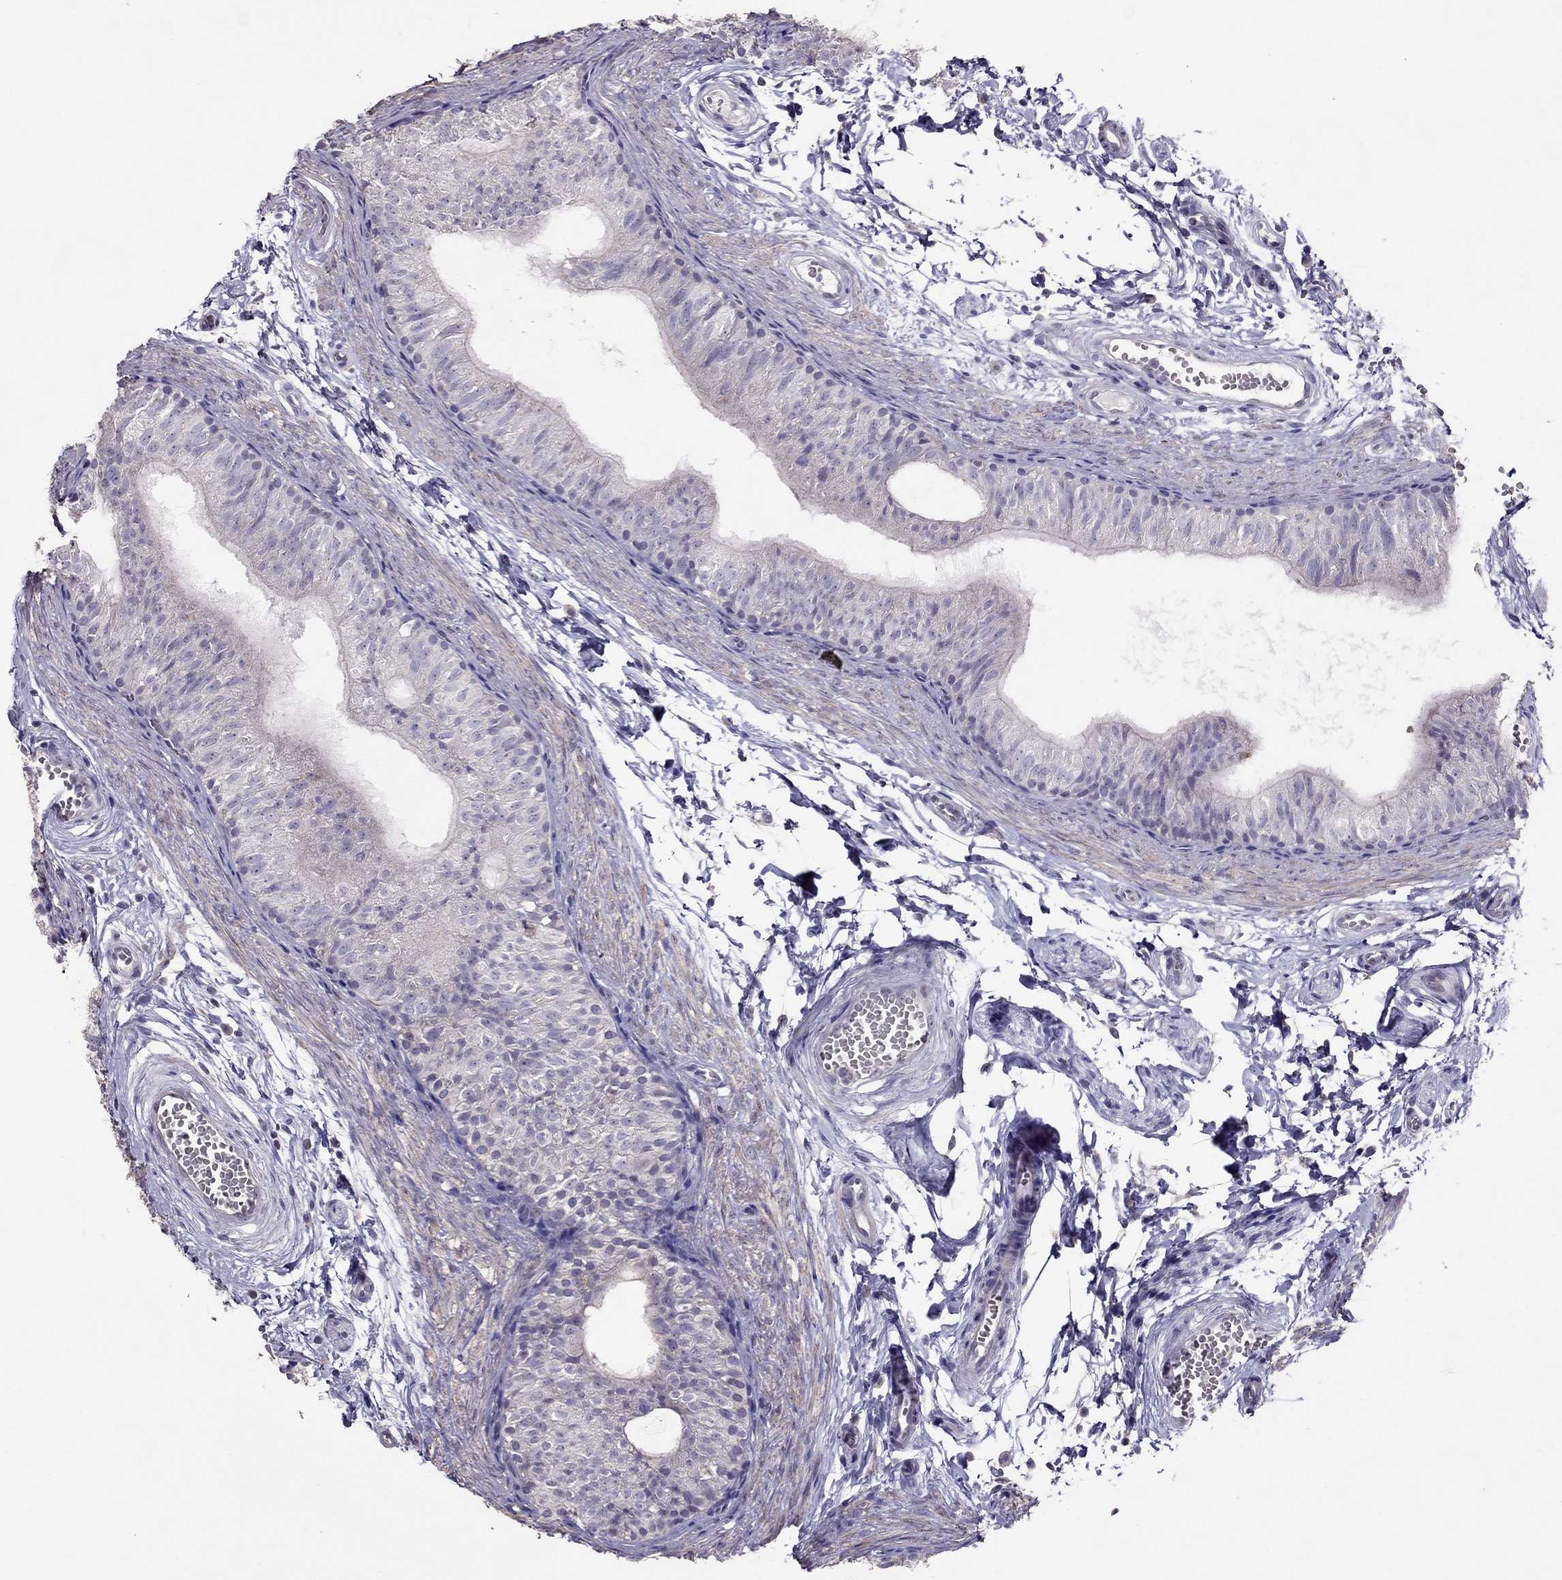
{"staining": {"intensity": "negative", "quantity": "none", "location": "none"}, "tissue": "epididymis", "cell_type": "Glandular cells", "image_type": "normal", "snomed": [{"axis": "morphology", "description": "Normal tissue, NOS"}, {"axis": "topography", "description": "Epididymis"}], "caption": "Immunohistochemical staining of normal human epididymis displays no significant expression in glandular cells.", "gene": "LRRC46", "patient": {"sex": "male", "age": 22}}